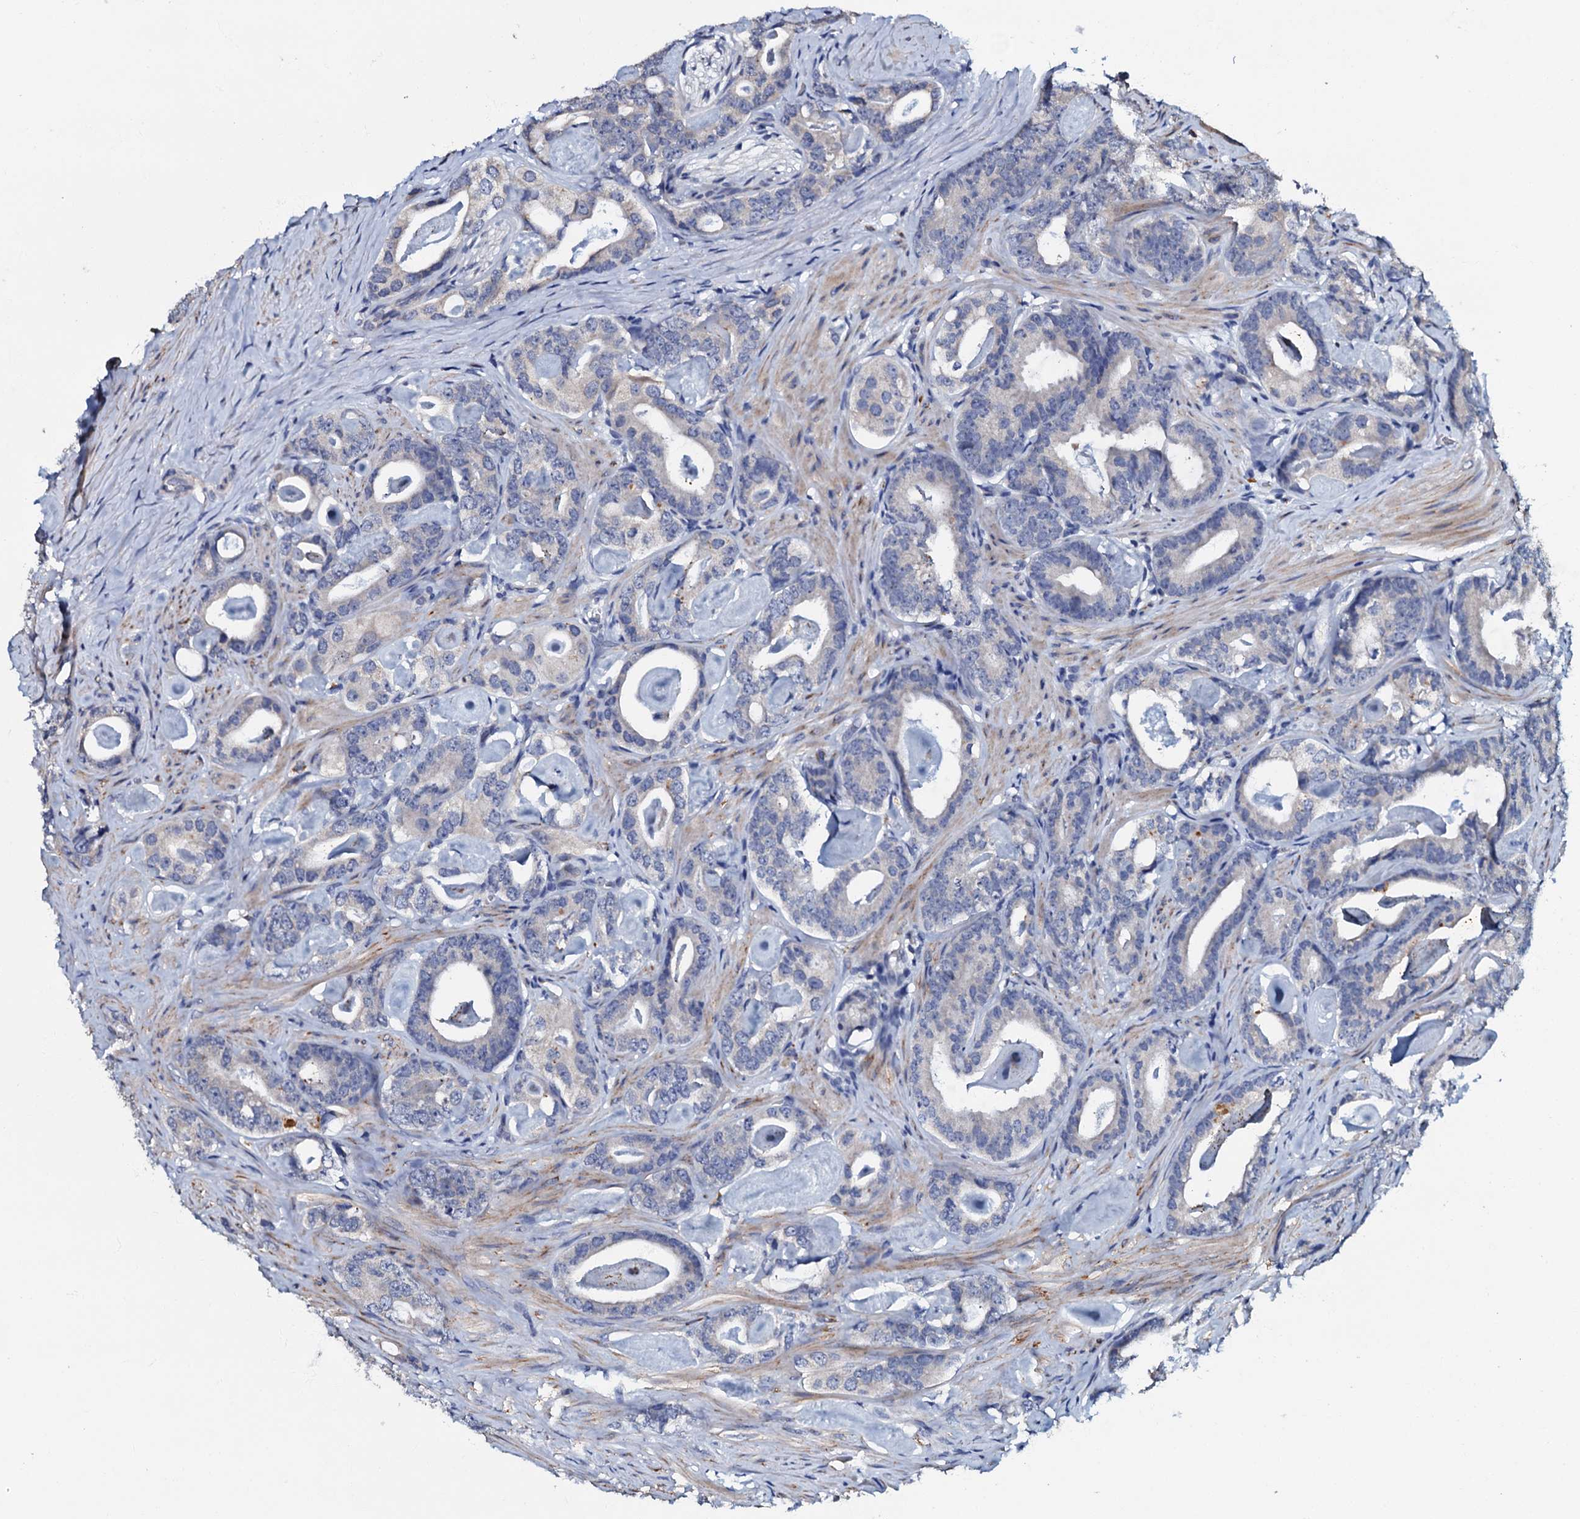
{"staining": {"intensity": "negative", "quantity": "none", "location": "none"}, "tissue": "prostate cancer", "cell_type": "Tumor cells", "image_type": "cancer", "snomed": [{"axis": "morphology", "description": "Adenocarcinoma, Low grade"}, {"axis": "topography", "description": "Prostate"}], "caption": "This is an immunohistochemistry (IHC) micrograph of human prostate cancer. There is no positivity in tumor cells.", "gene": "CPNE2", "patient": {"sex": "male", "age": 63}}